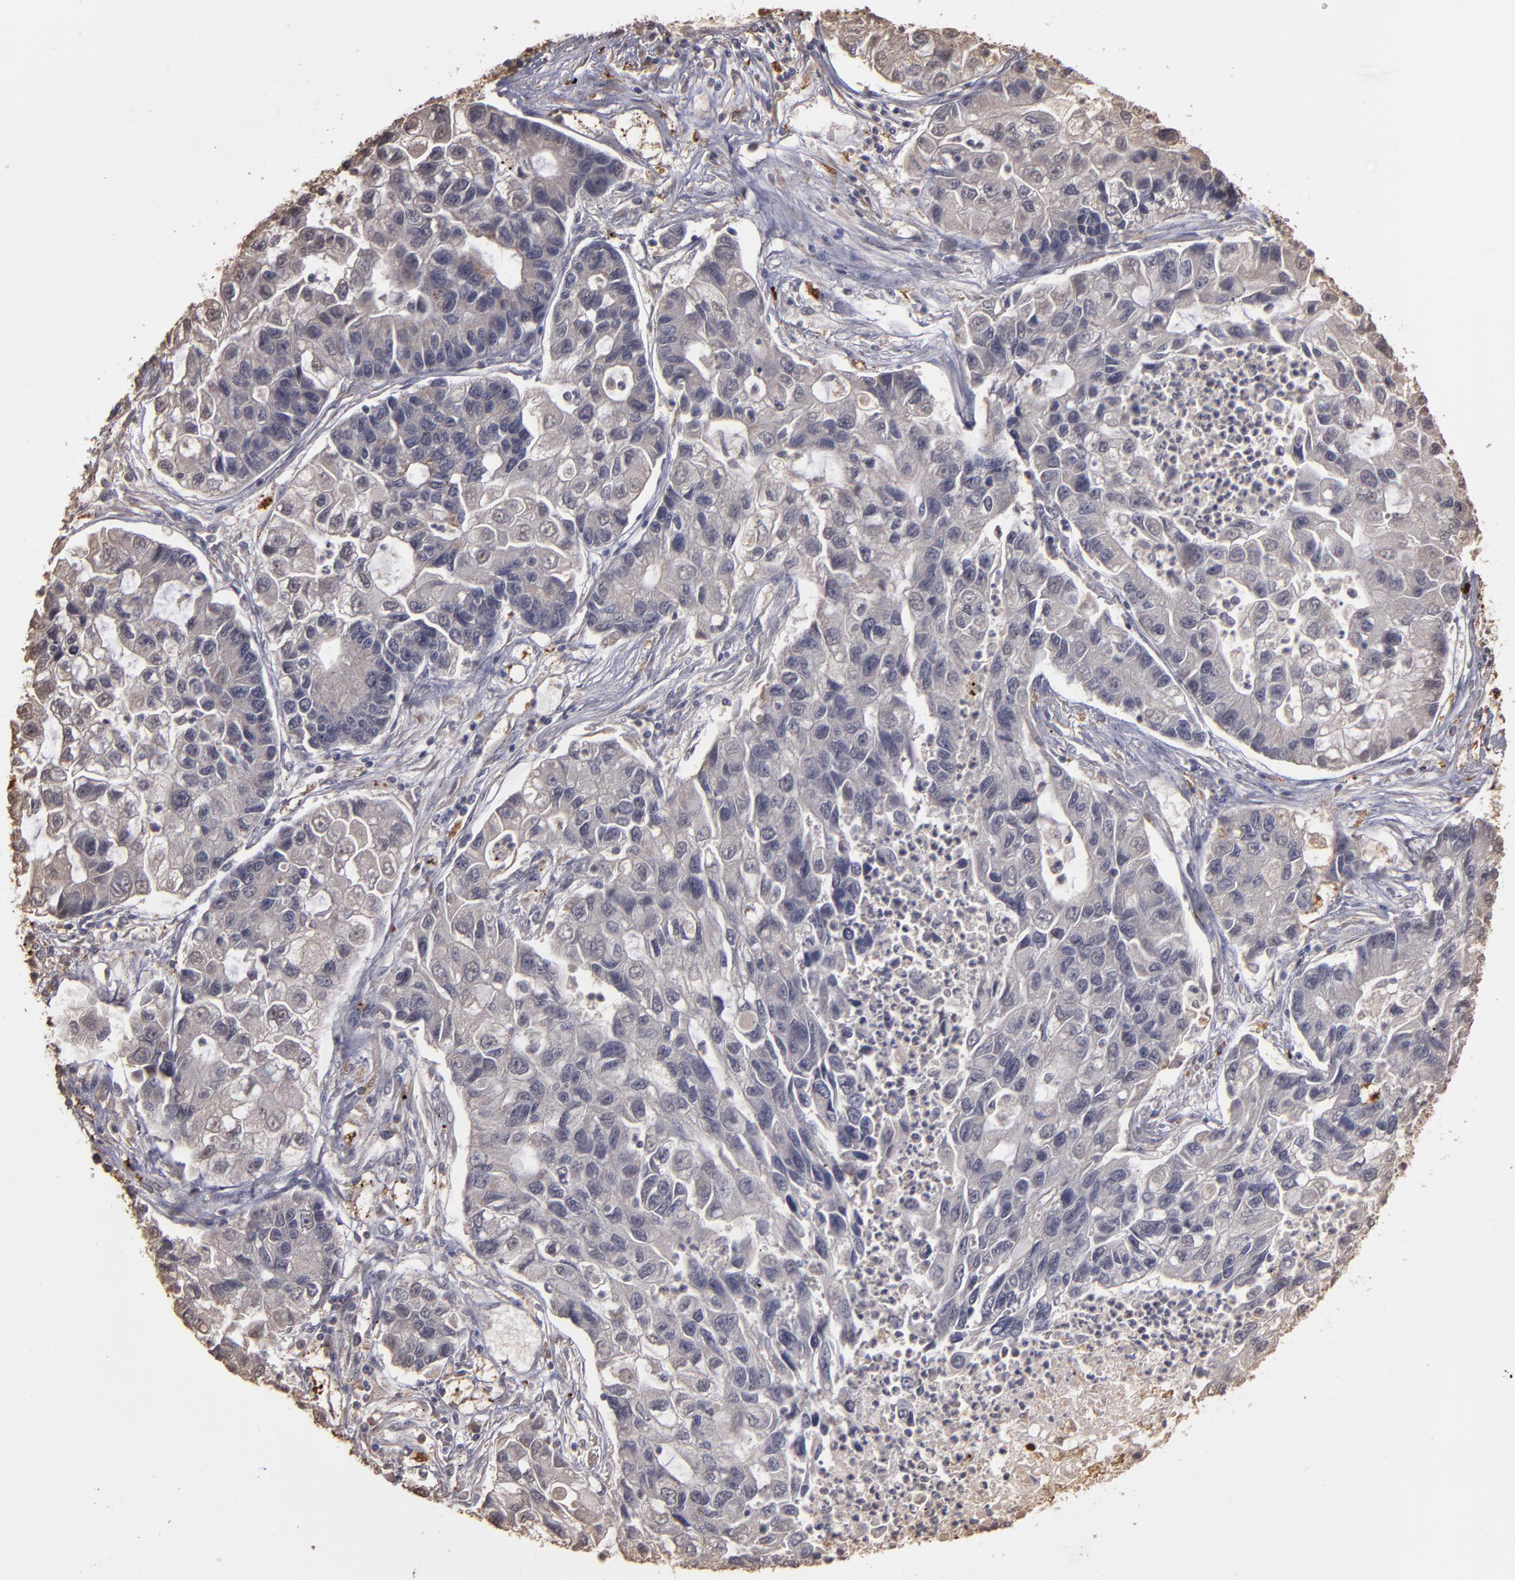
{"staining": {"intensity": "negative", "quantity": "none", "location": "none"}, "tissue": "lung cancer", "cell_type": "Tumor cells", "image_type": "cancer", "snomed": [{"axis": "morphology", "description": "Adenocarcinoma, NOS"}, {"axis": "topography", "description": "Lung"}], "caption": "IHC of human lung cancer (adenocarcinoma) reveals no expression in tumor cells. (DAB (3,3'-diaminobenzidine) immunohistochemistry (IHC) with hematoxylin counter stain).", "gene": "TRAF1", "patient": {"sex": "female", "age": 51}}